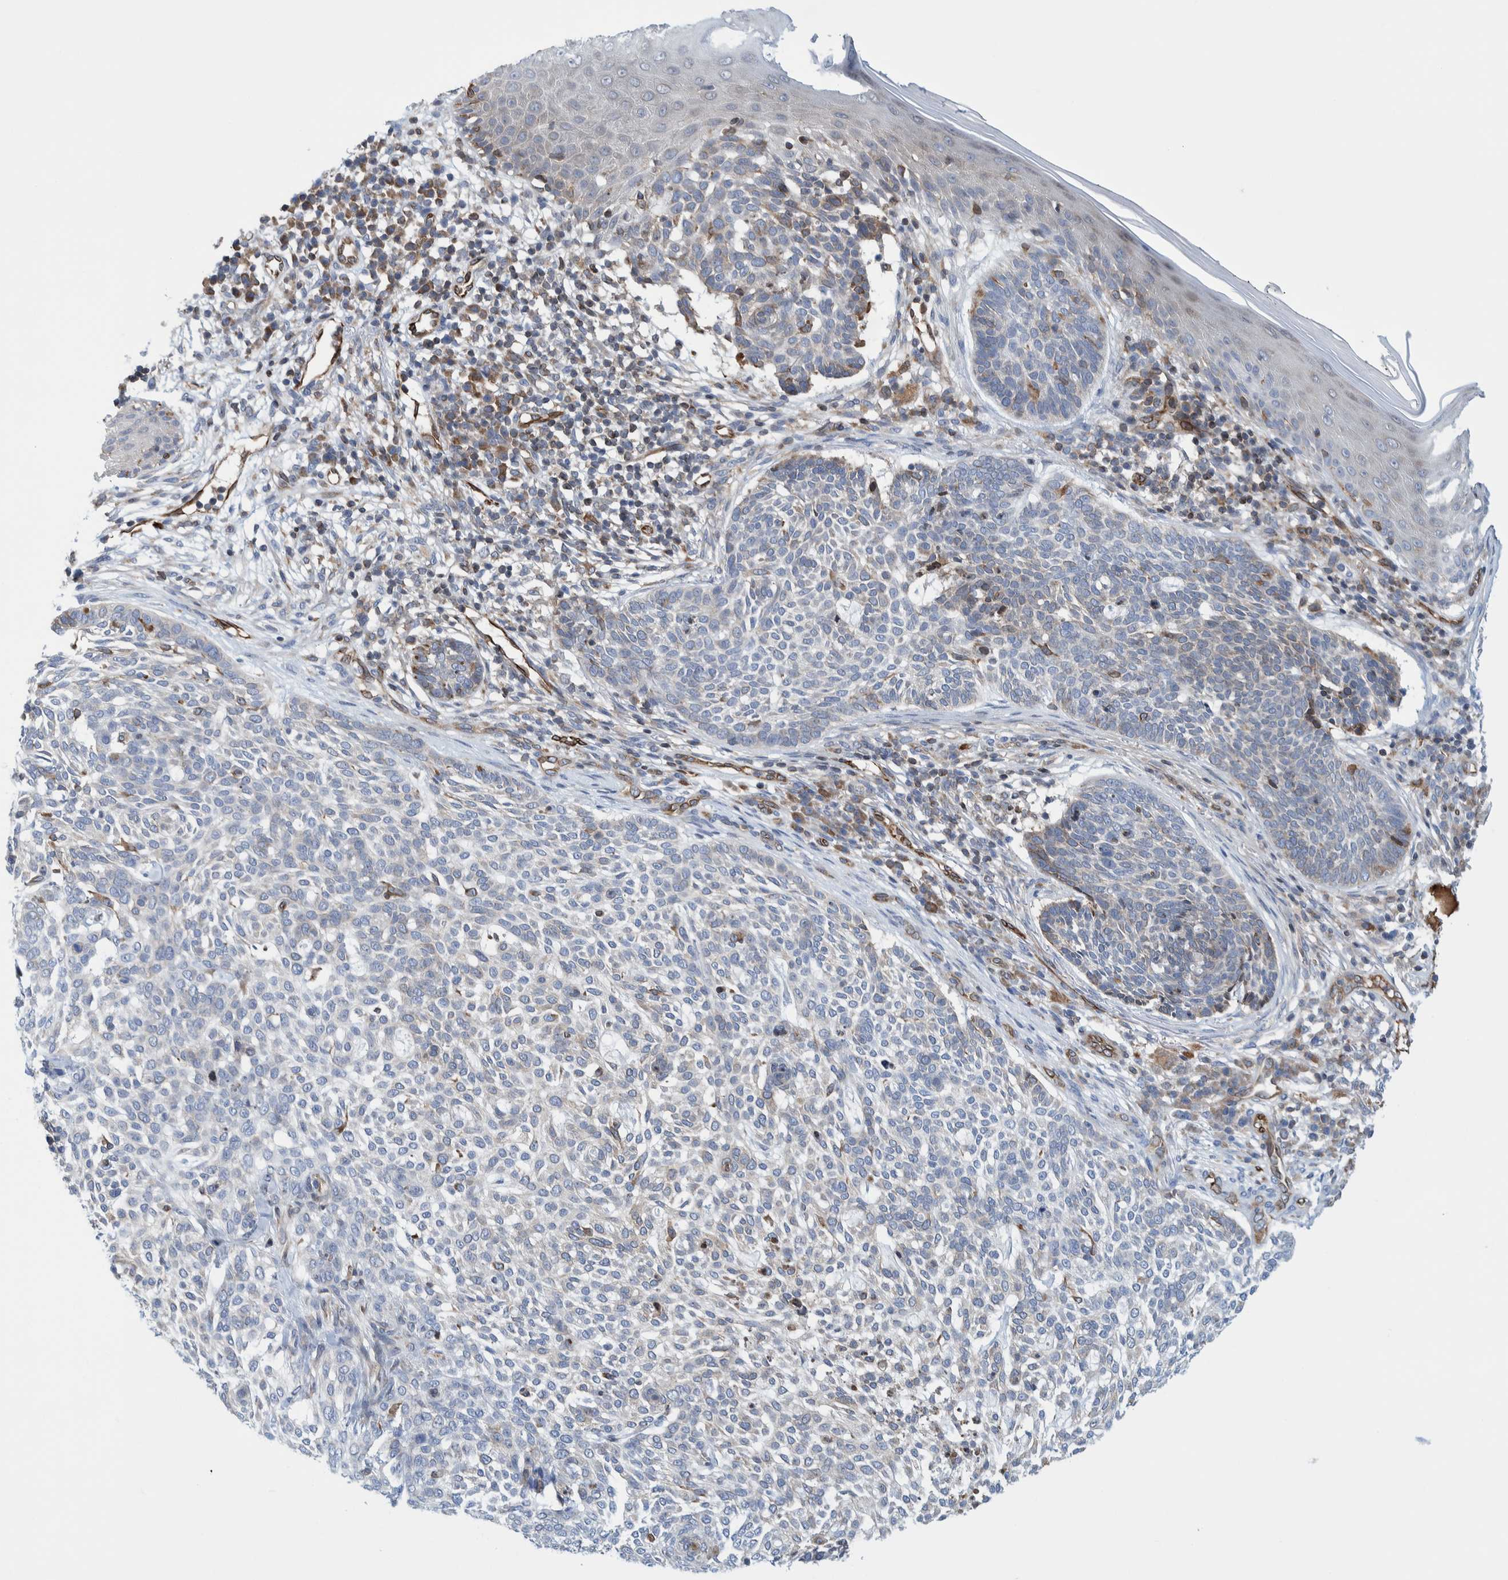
{"staining": {"intensity": "weak", "quantity": "<25%", "location": "cytoplasmic/membranous"}, "tissue": "skin cancer", "cell_type": "Tumor cells", "image_type": "cancer", "snomed": [{"axis": "morphology", "description": "Basal cell carcinoma"}, {"axis": "topography", "description": "Skin"}], "caption": "Immunohistochemical staining of human skin cancer (basal cell carcinoma) shows no significant positivity in tumor cells.", "gene": "THEM6", "patient": {"sex": "female", "age": 64}}